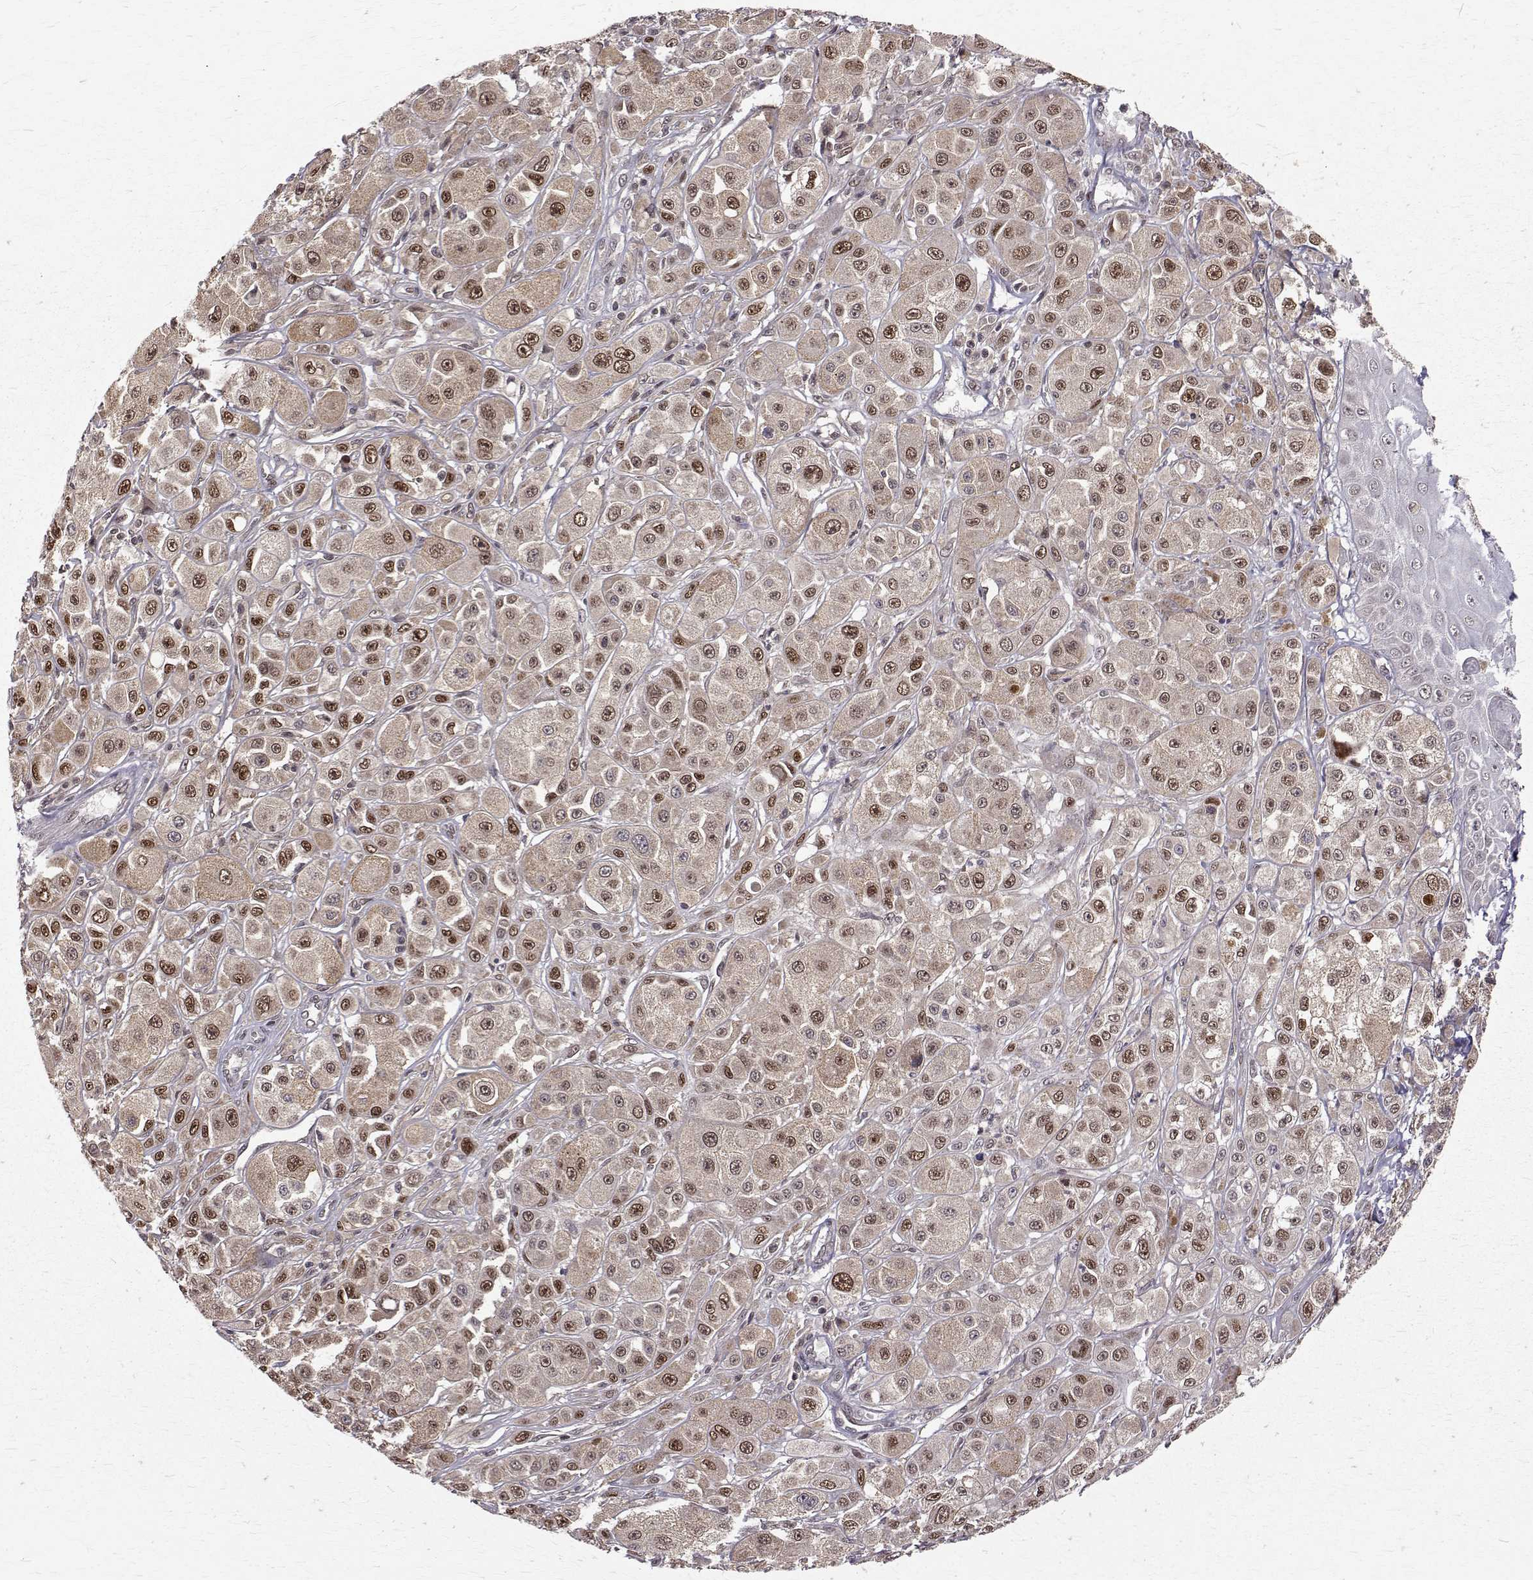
{"staining": {"intensity": "moderate", "quantity": ">75%", "location": "cytoplasmic/membranous,nuclear"}, "tissue": "melanoma", "cell_type": "Tumor cells", "image_type": "cancer", "snomed": [{"axis": "morphology", "description": "Malignant melanoma, NOS"}, {"axis": "topography", "description": "Skin"}], "caption": "Malignant melanoma stained with DAB IHC displays medium levels of moderate cytoplasmic/membranous and nuclear staining in about >75% of tumor cells.", "gene": "NIF3L1", "patient": {"sex": "male", "age": 67}}